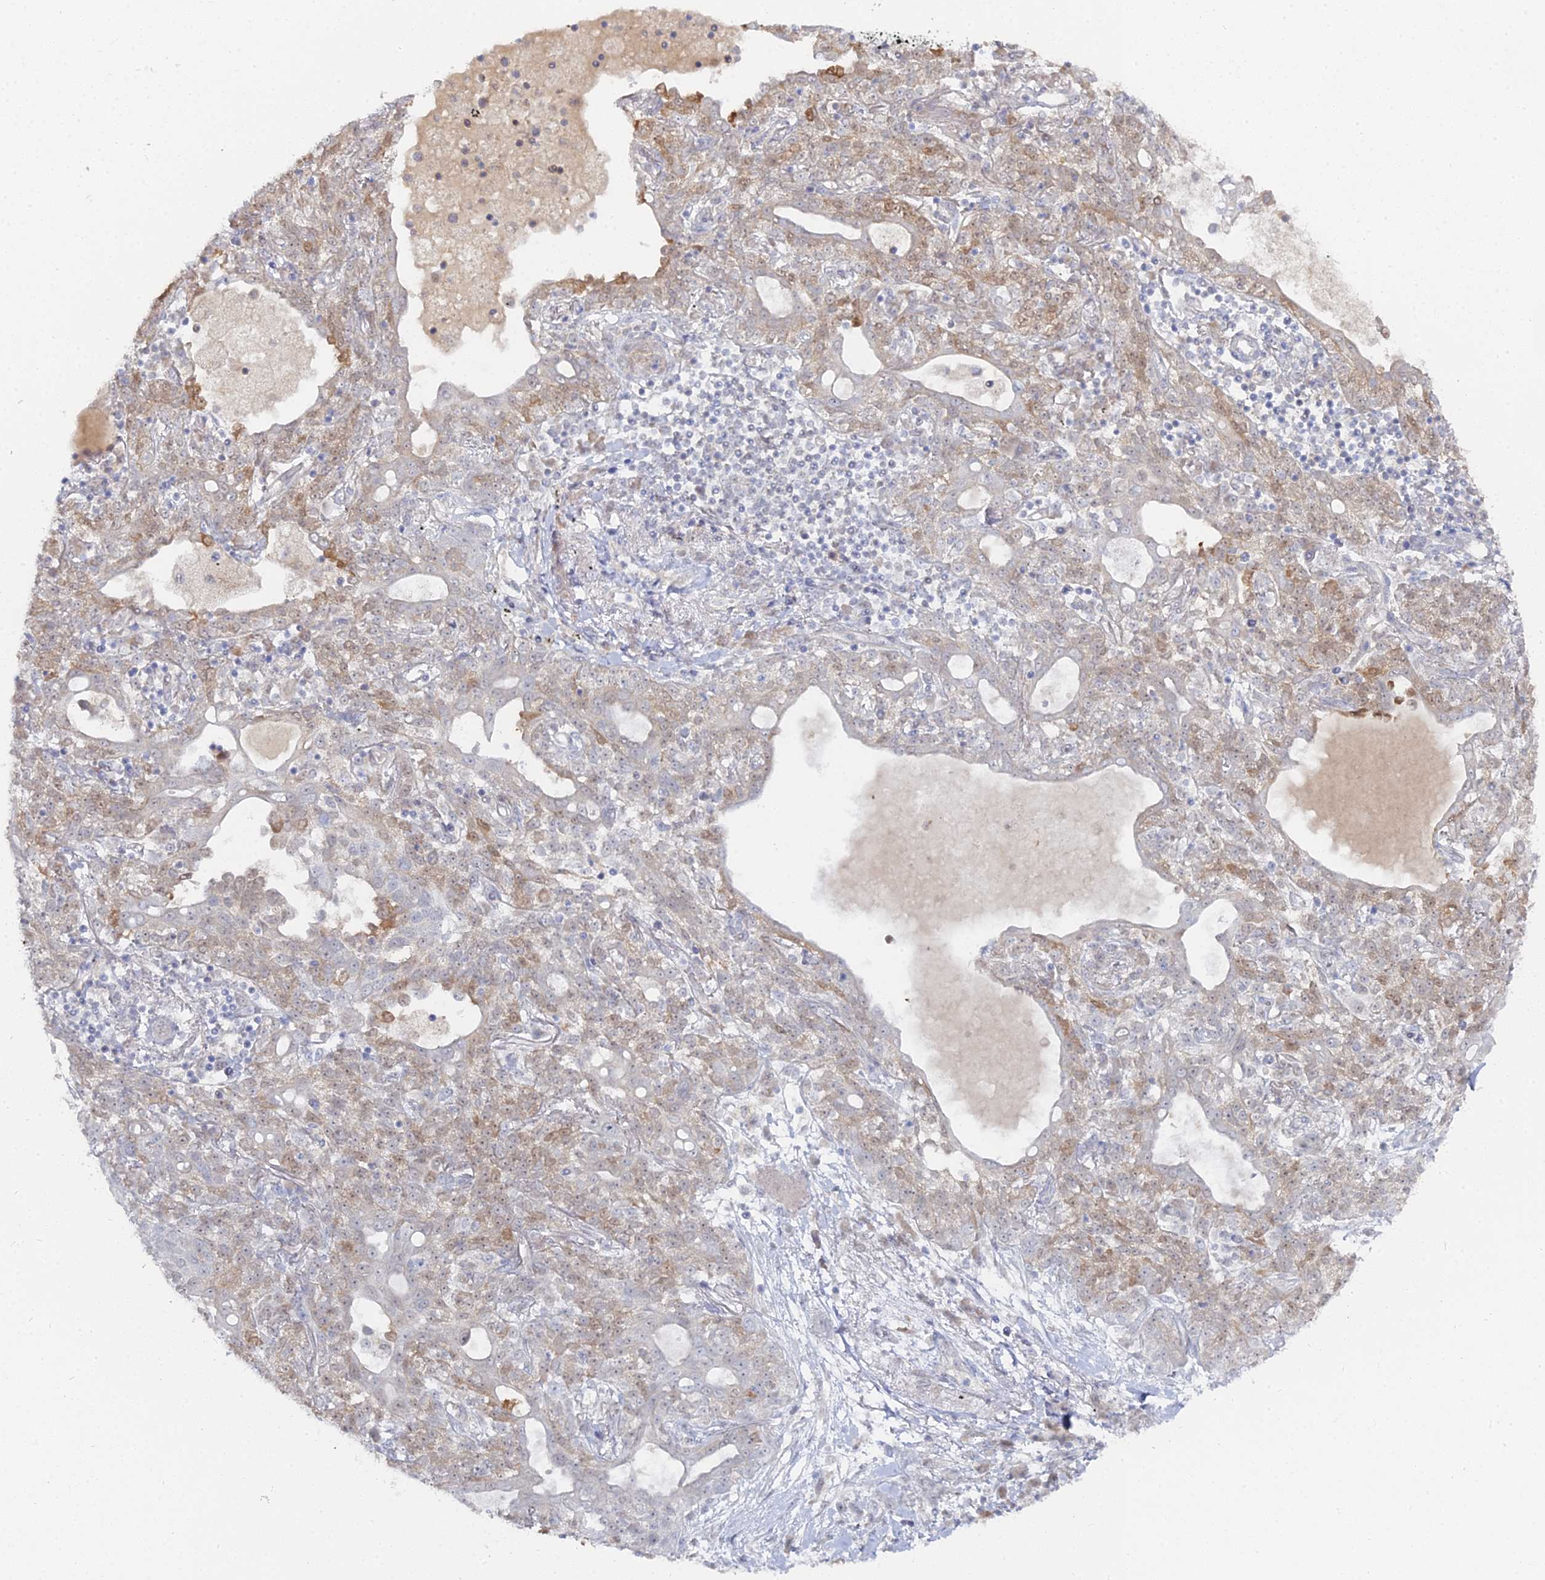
{"staining": {"intensity": "weak", "quantity": "25%-75%", "location": "cytoplasmic/membranous,nuclear"}, "tissue": "lung cancer", "cell_type": "Tumor cells", "image_type": "cancer", "snomed": [{"axis": "morphology", "description": "Squamous cell carcinoma, NOS"}, {"axis": "topography", "description": "Lung"}], "caption": "Lung cancer (squamous cell carcinoma) tissue shows weak cytoplasmic/membranous and nuclear positivity in about 25%-75% of tumor cells Ihc stains the protein in brown and the nuclei are stained blue.", "gene": "THAP4", "patient": {"sex": "female", "age": 70}}